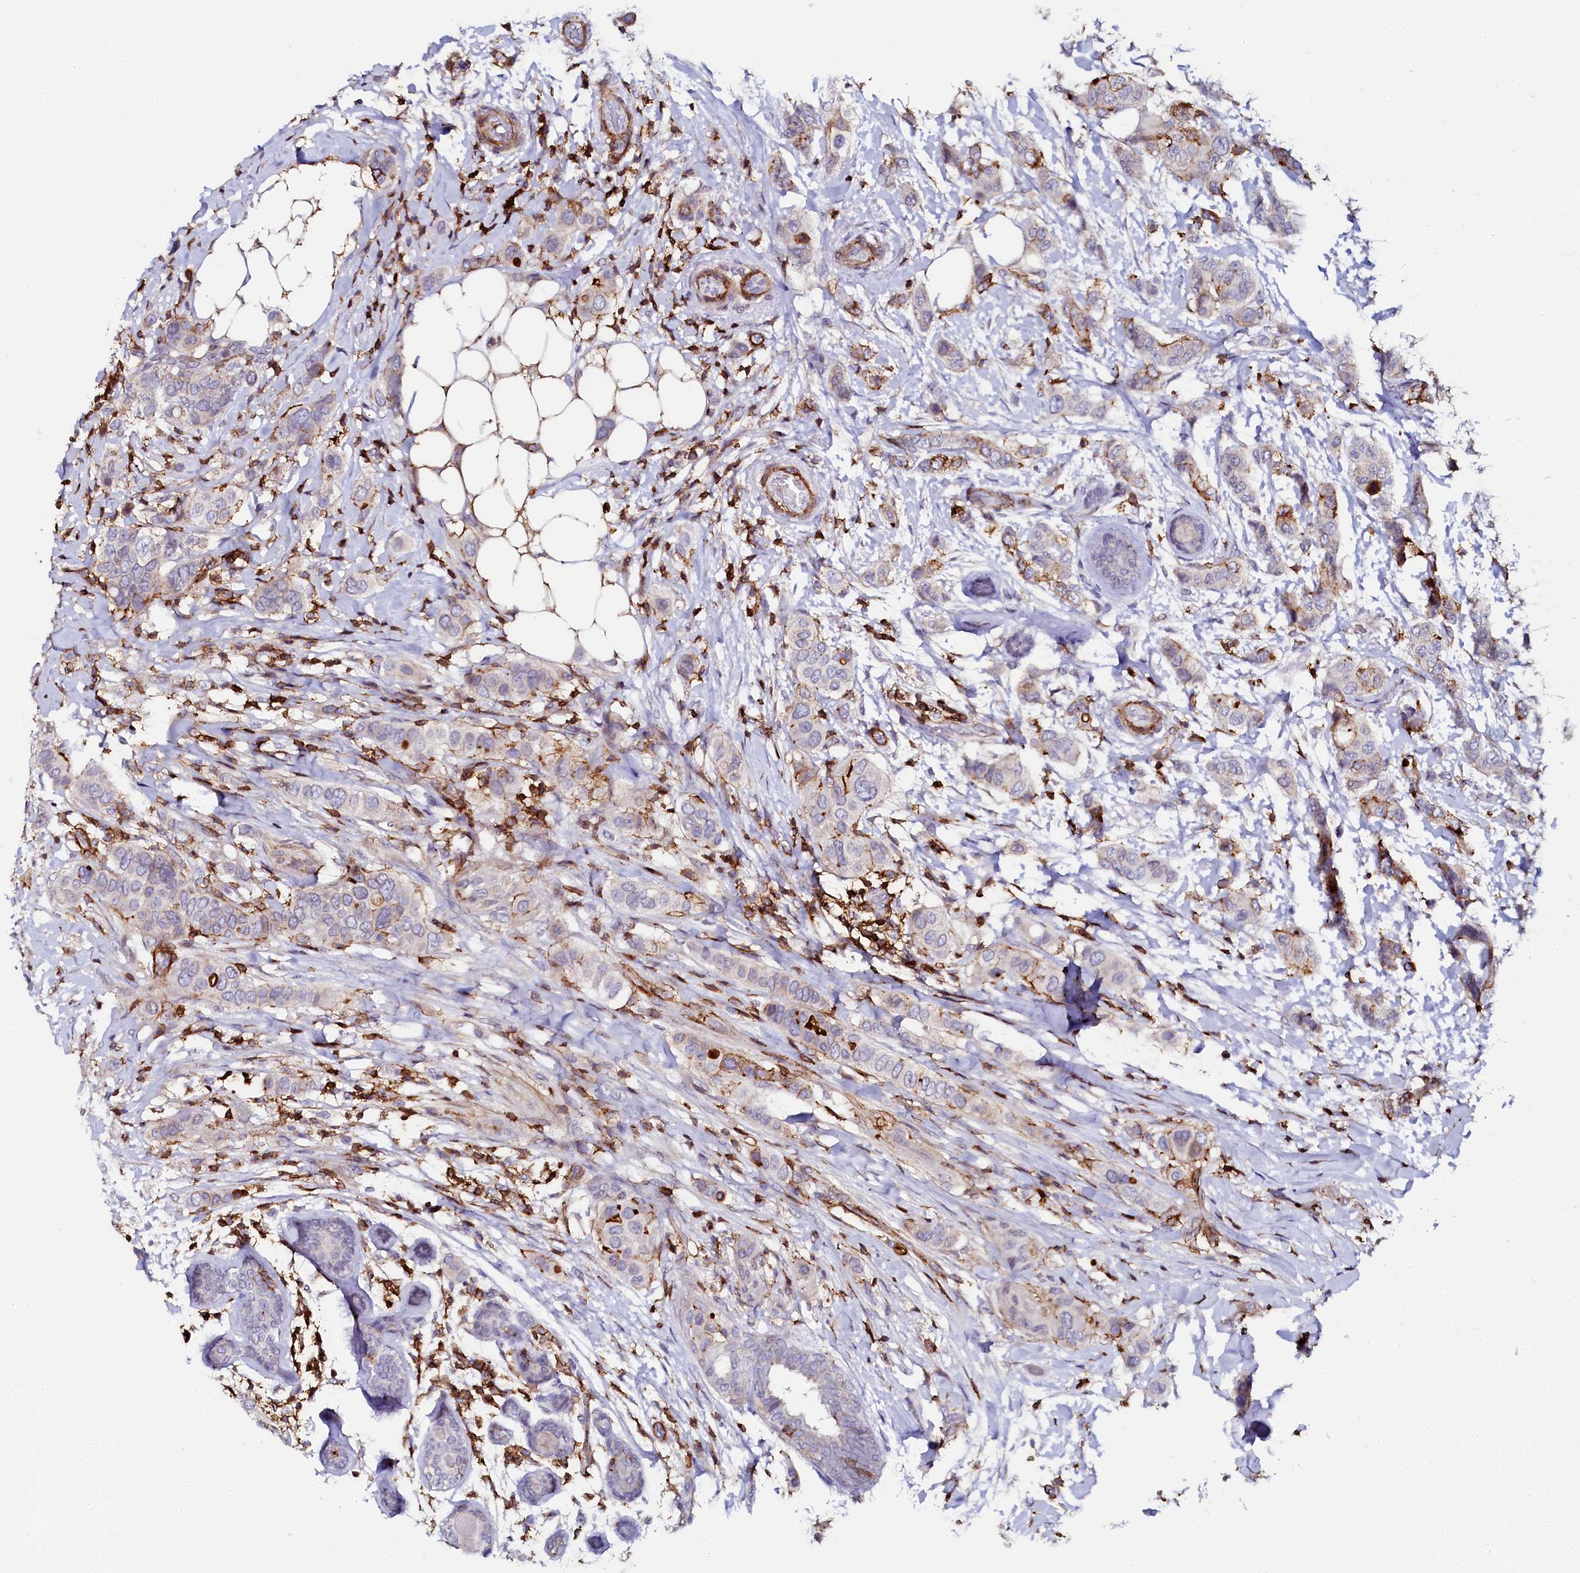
{"staining": {"intensity": "negative", "quantity": "none", "location": "none"}, "tissue": "breast cancer", "cell_type": "Tumor cells", "image_type": "cancer", "snomed": [{"axis": "morphology", "description": "Lobular carcinoma"}, {"axis": "topography", "description": "Breast"}], "caption": "DAB immunohistochemical staining of breast lobular carcinoma displays no significant expression in tumor cells.", "gene": "AAAS", "patient": {"sex": "female", "age": 51}}